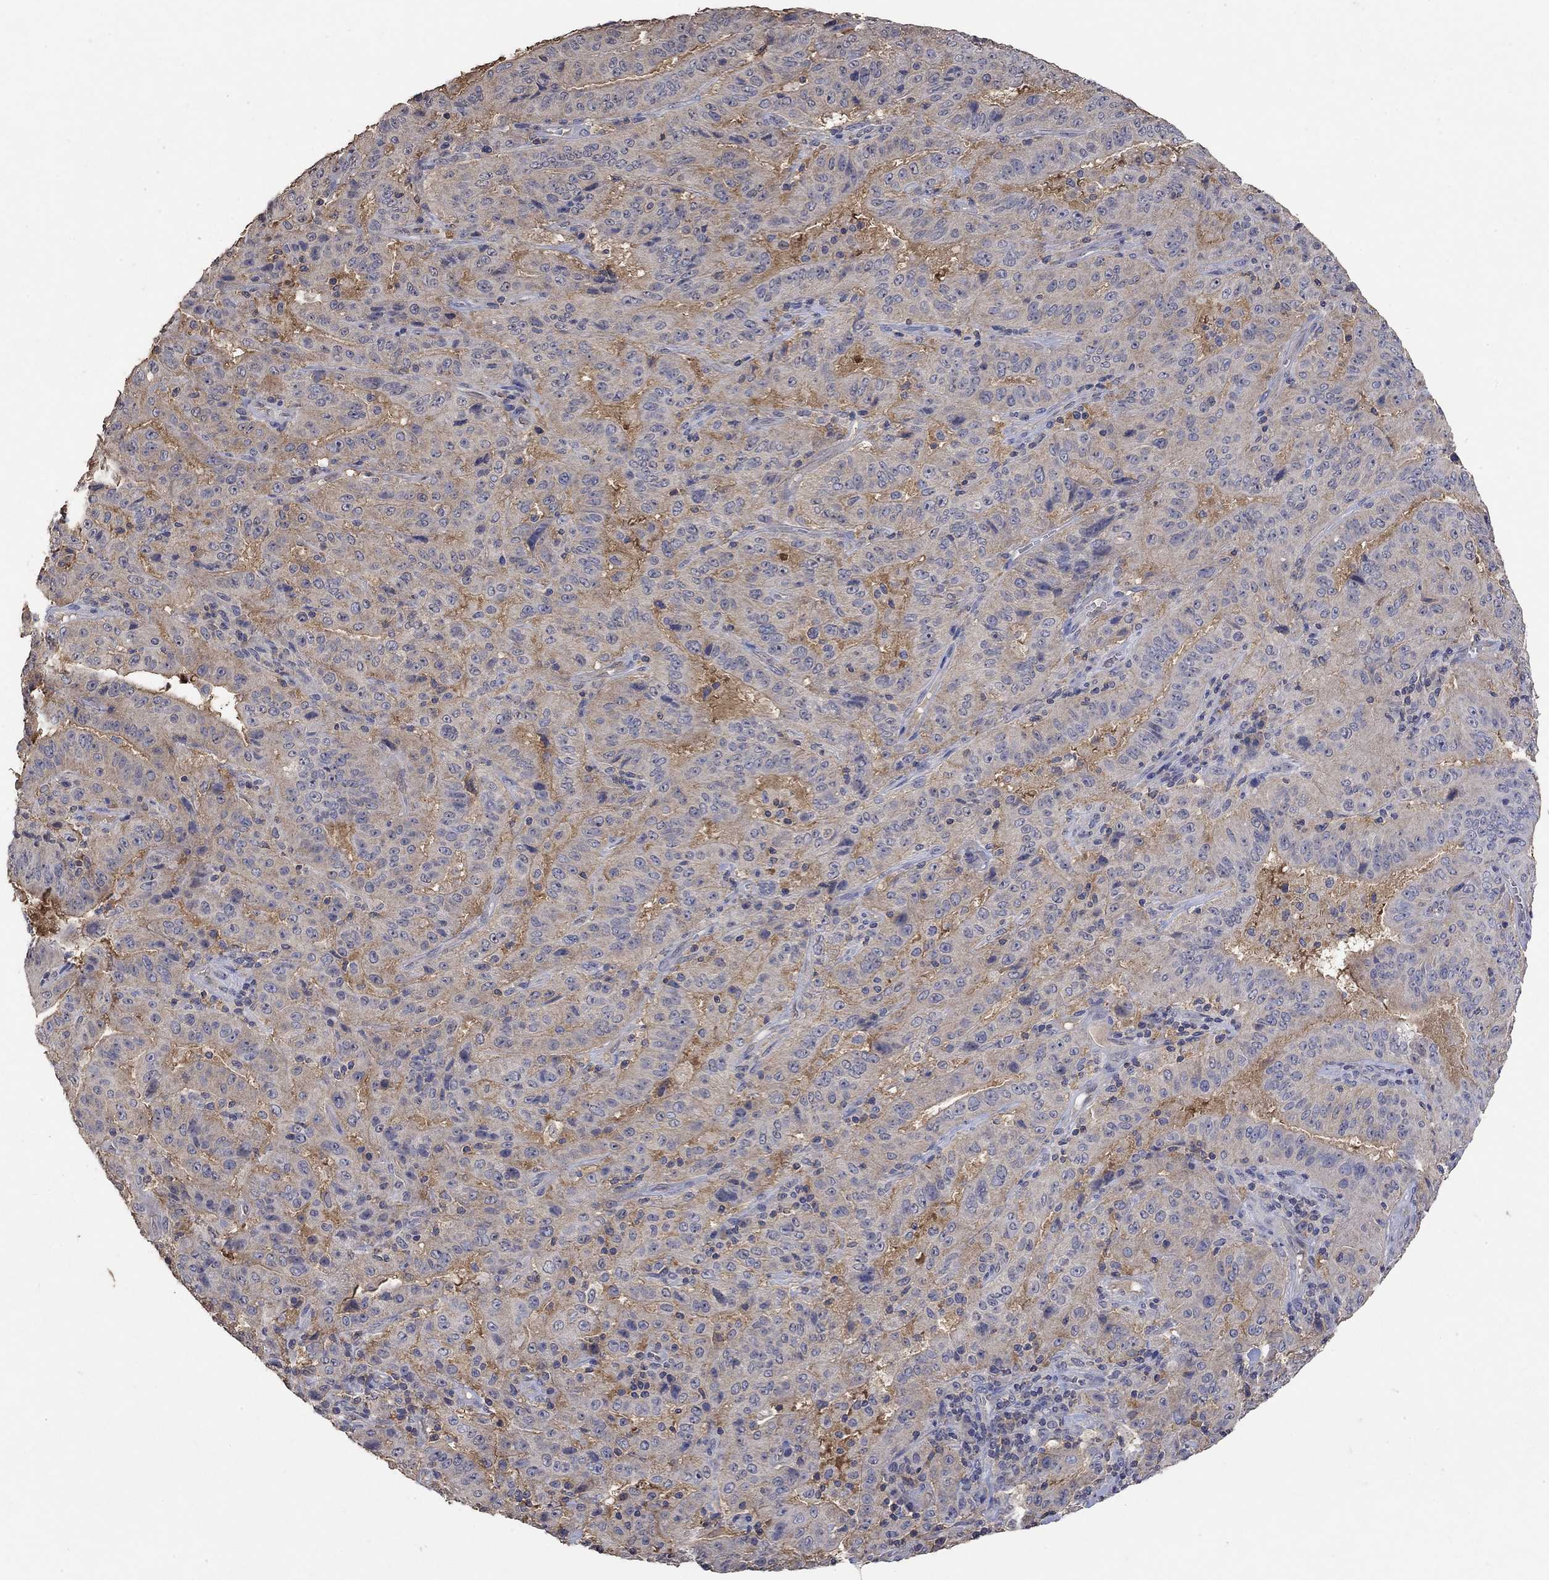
{"staining": {"intensity": "negative", "quantity": "none", "location": "none"}, "tissue": "pancreatic cancer", "cell_type": "Tumor cells", "image_type": "cancer", "snomed": [{"axis": "morphology", "description": "Adenocarcinoma, NOS"}, {"axis": "topography", "description": "Pancreas"}], "caption": "The histopathology image reveals no staining of tumor cells in pancreatic cancer. (DAB (3,3'-diaminobenzidine) immunohistochemistry (IHC) with hematoxylin counter stain).", "gene": "PTPN20", "patient": {"sex": "male", "age": 63}}